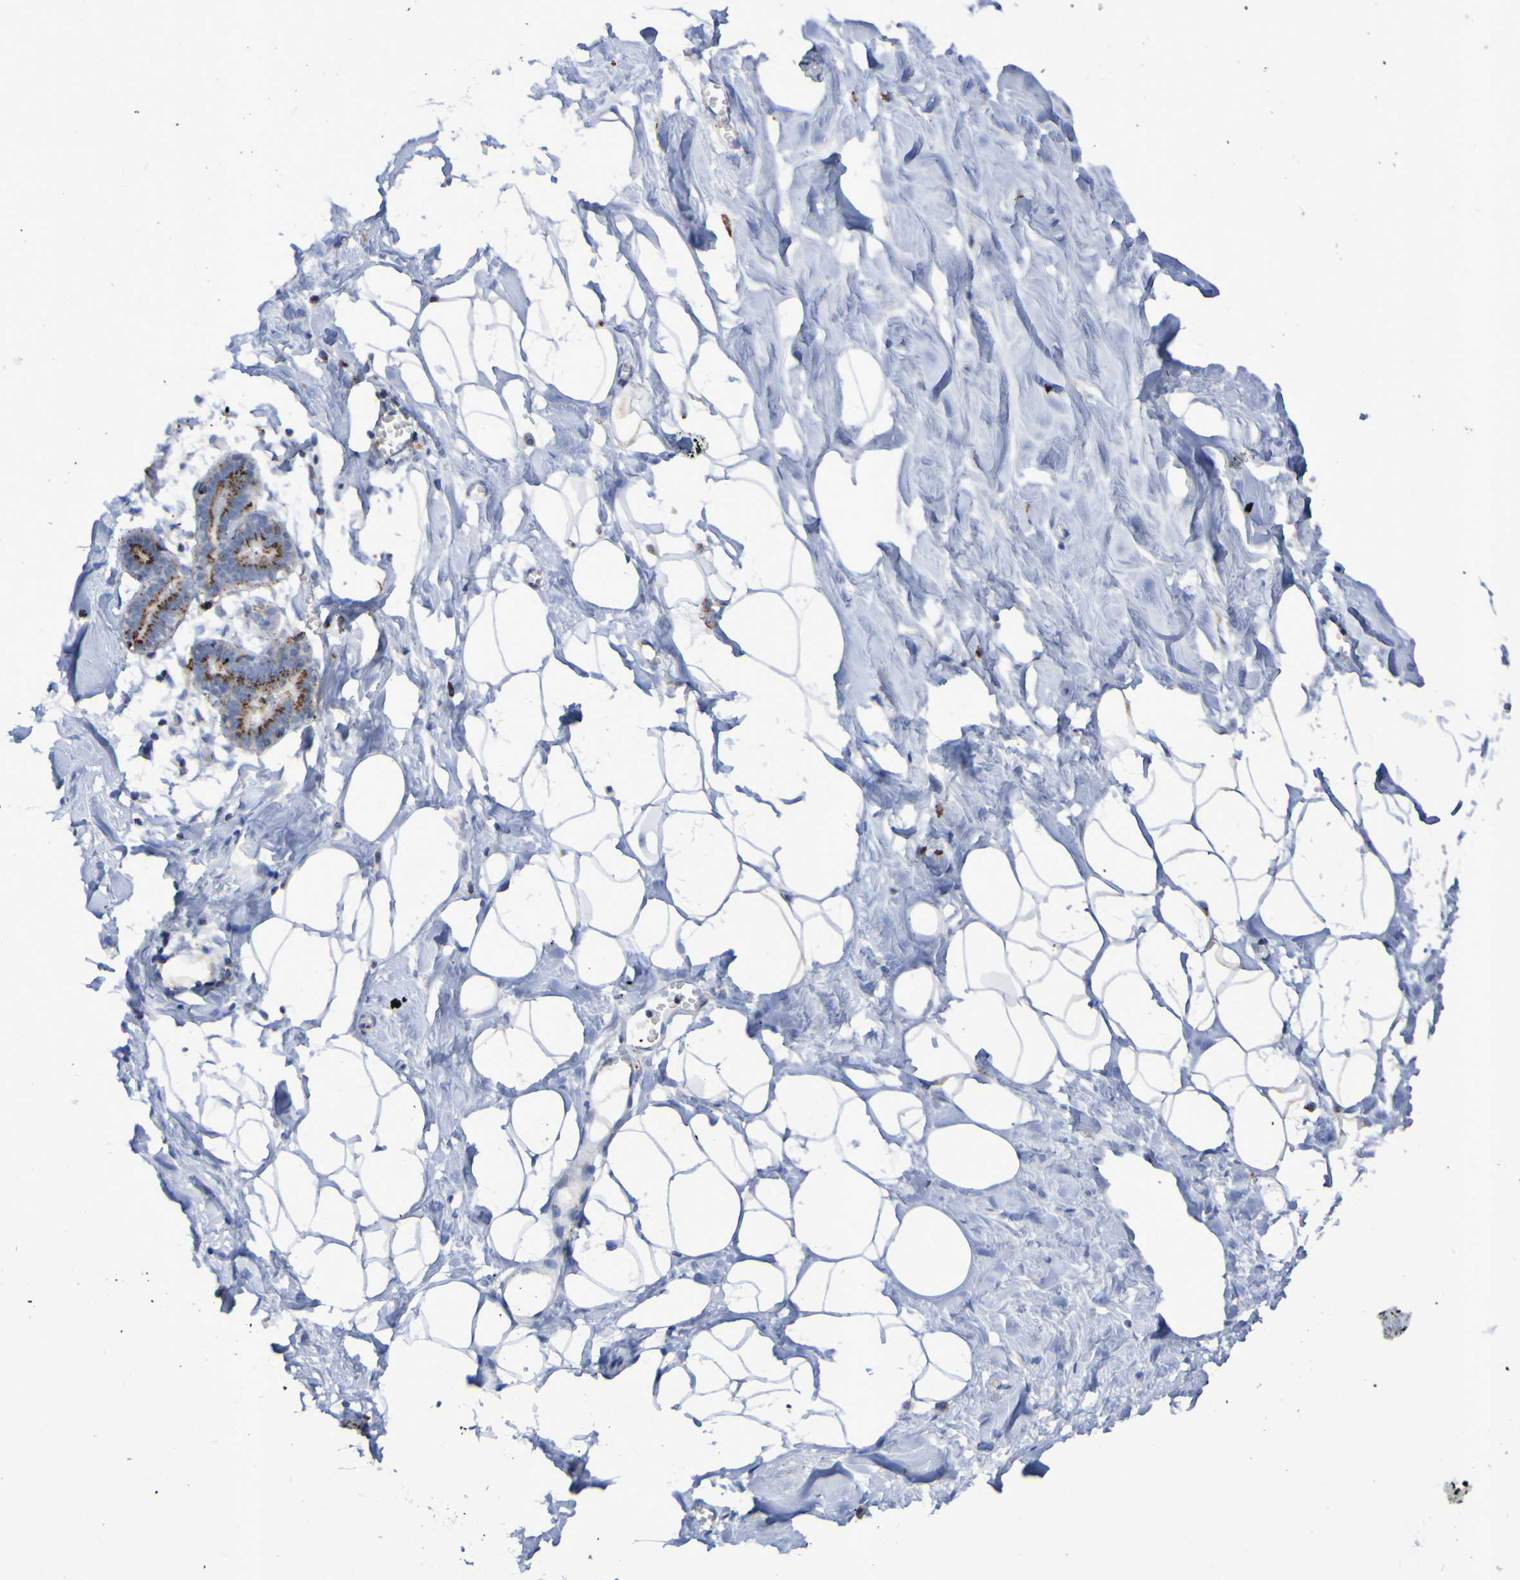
{"staining": {"intensity": "negative", "quantity": "none", "location": "none"}, "tissue": "breast", "cell_type": "Adipocytes", "image_type": "normal", "snomed": [{"axis": "morphology", "description": "Normal tissue, NOS"}, {"axis": "topography", "description": "Breast"}], "caption": "The immunohistochemistry histopathology image has no significant positivity in adipocytes of breast.", "gene": "TPH1", "patient": {"sex": "female", "age": 27}}